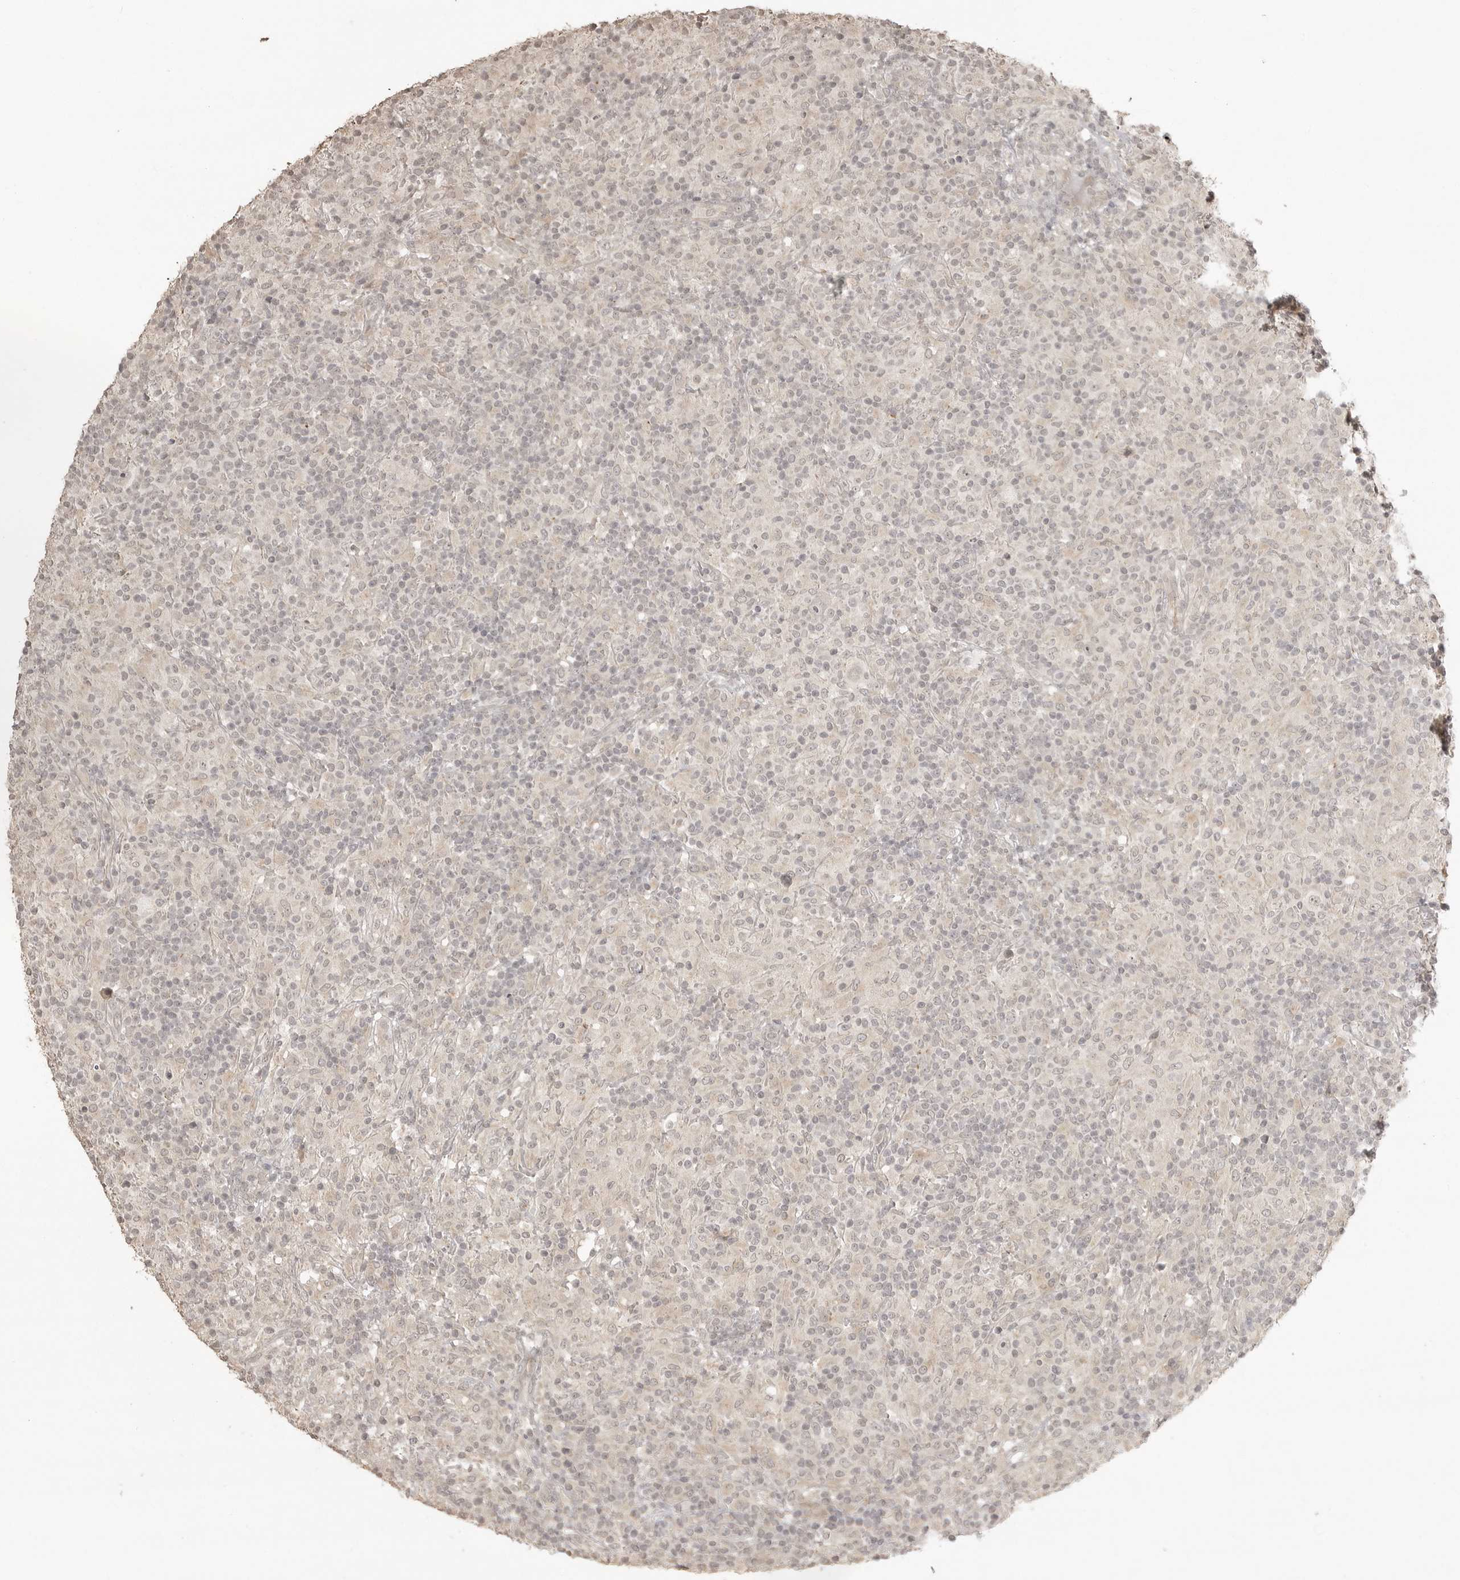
{"staining": {"intensity": "negative", "quantity": "none", "location": "none"}, "tissue": "lymphoma", "cell_type": "Tumor cells", "image_type": "cancer", "snomed": [{"axis": "morphology", "description": "Hodgkin's disease, NOS"}, {"axis": "topography", "description": "Lymph node"}], "caption": "The histopathology image shows no staining of tumor cells in lymphoma. Nuclei are stained in blue.", "gene": "SMG8", "patient": {"sex": "male", "age": 70}}